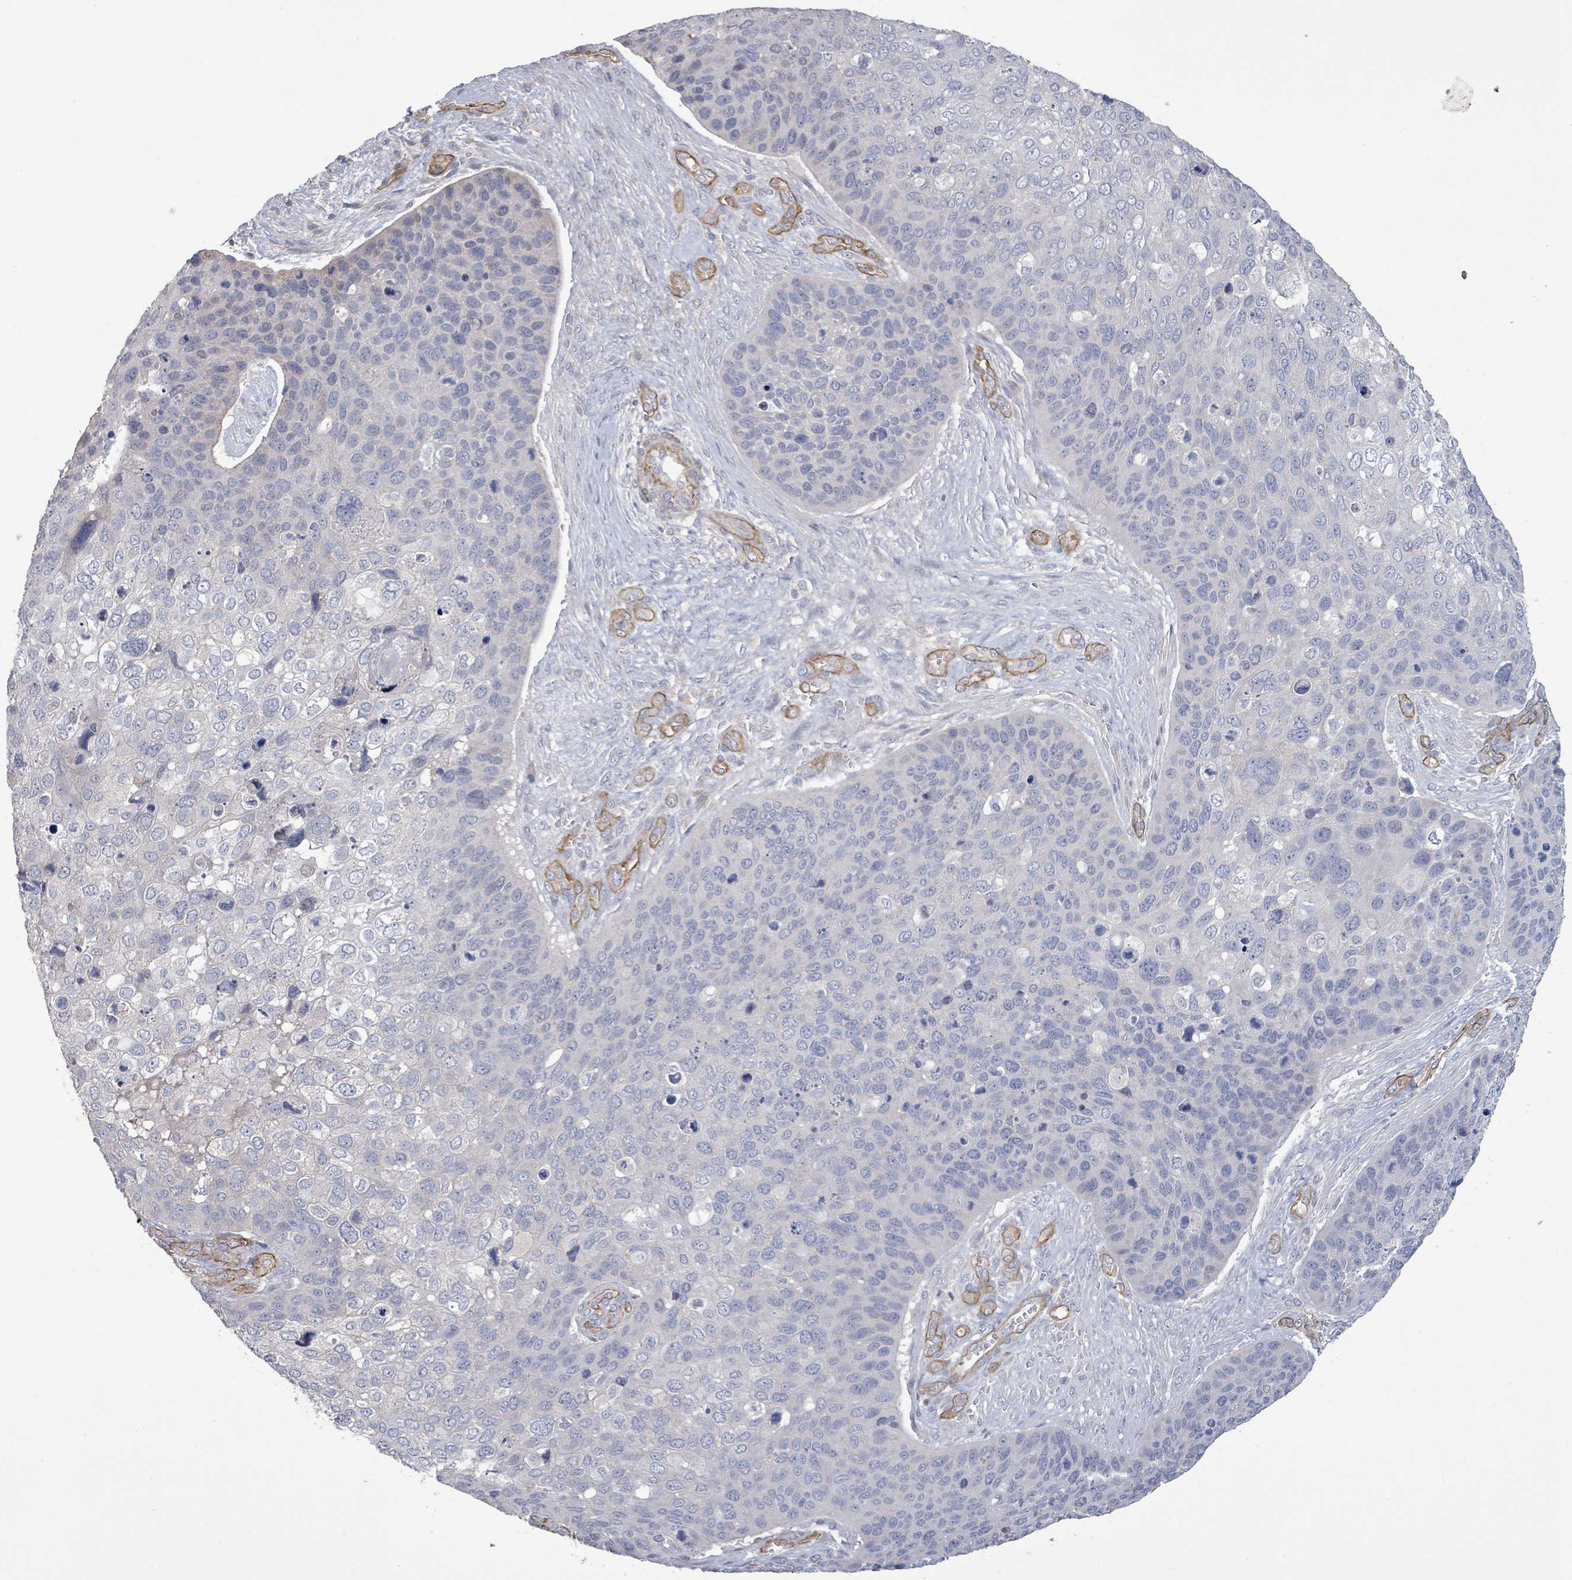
{"staining": {"intensity": "negative", "quantity": "none", "location": "none"}, "tissue": "skin cancer", "cell_type": "Tumor cells", "image_type": "cancer", "snomed": [{"axis": "morphology", "description": "Basal cell carcinoma"}, {"axis": "topography", "description": "Skin"}], "caption": "Tumor cells show no significant protein positivity in skin cancer (basal cell carcinoma).", "gene": "KANK3", "patient": {"sex": "female", "age": 74}}